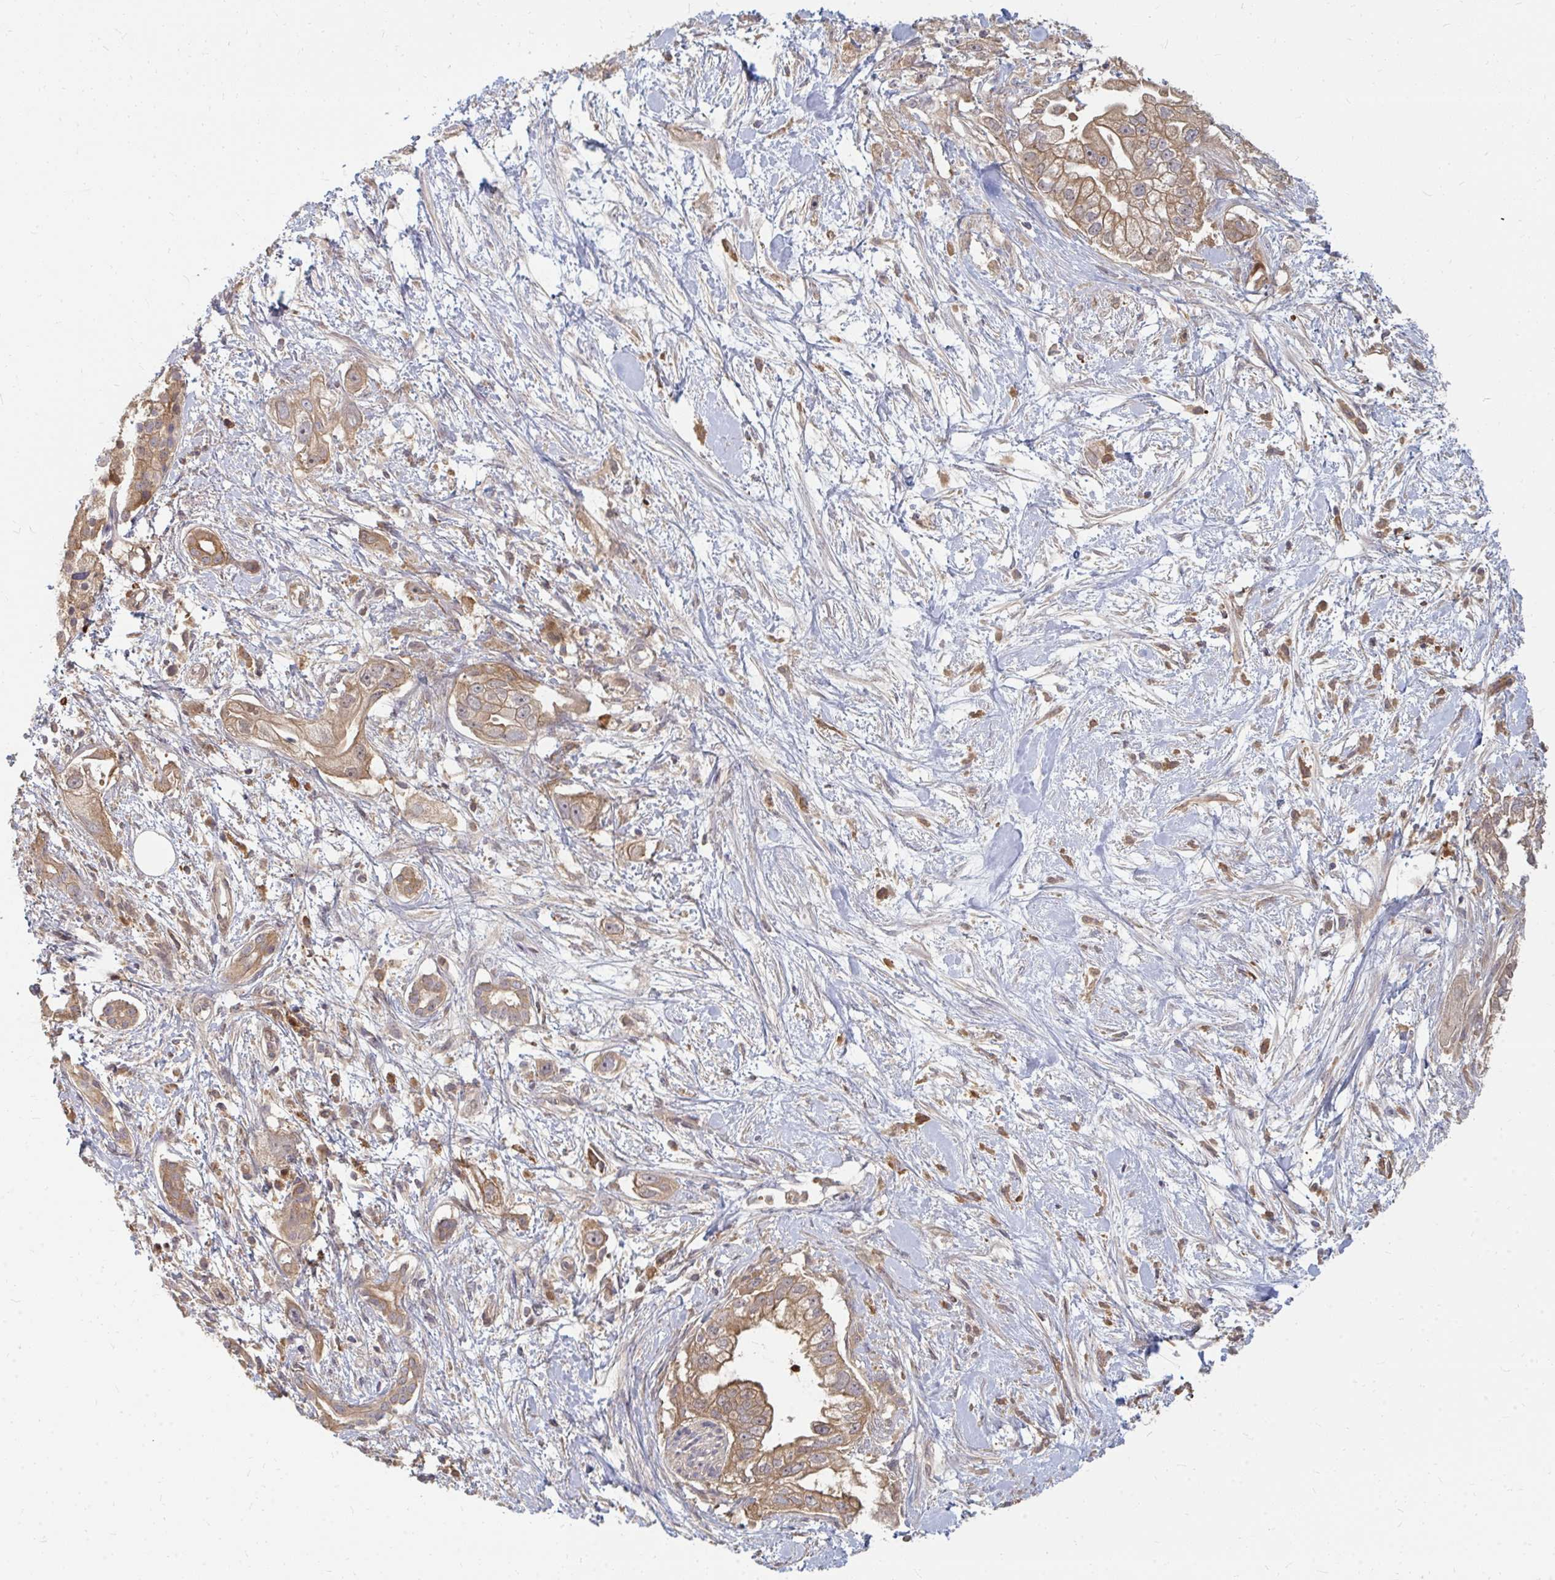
{"staining": {"intensity": "moderate", "quantity": ">75%", "location": "cytoplasmic/membranous"}, "tissue": "pancreatic cancer", "cell_type": "Tumor cells", "image_type": "cancer", "snomed": [{"axis": "morphology", "description": "Adenocarcinoma, NOS"}, {"axis": "topography", "description": "Pancreas"}], "caption": "The photomicrograph shows immunohistochemical staining of pancreatic adenocarcinoma. There is moderate cytoplasmic/membranous positivity is seen in approximately >75% of tumor cells.", "gene": "ZNF285", "patient": {"sex": "male", "age": 70}}